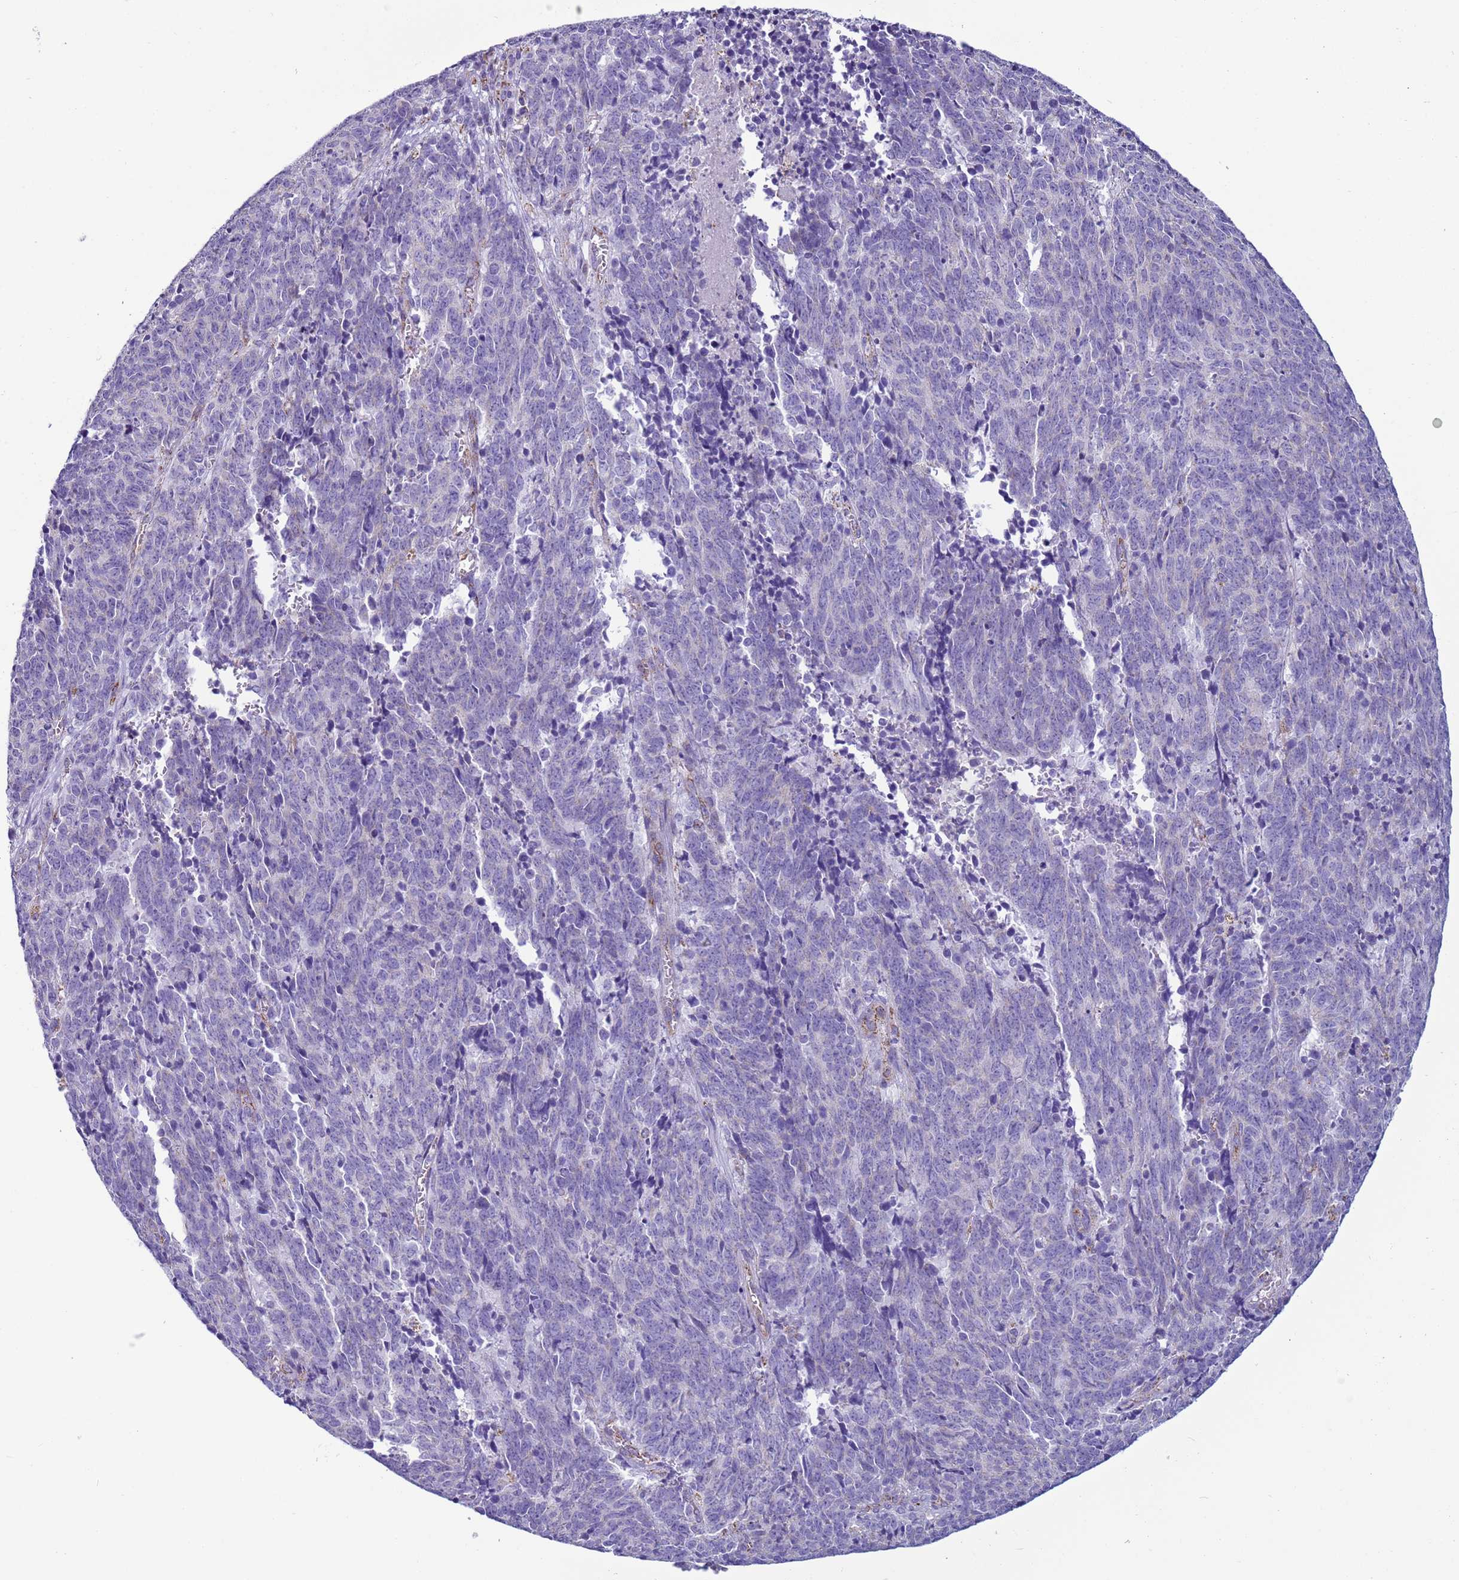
{"staining": {"intensity": "negative", "quantity": "none", "location": "none"}, "tissue": "cervical cancer", "cell_type": "Tumor cells", "image_type": "cancer", "snomed": [{"axis": "morphology", "description": "Squamous cell carcinoma, NOS"}, {"axis": "topography", "description": "Cervix"}], "caption": "Cervical cancer was stained to show a protein in brown. There is no significant positivity in tumor cells.", "gene": "NCALD", "patient": {"sex": "female", "age": 29}}